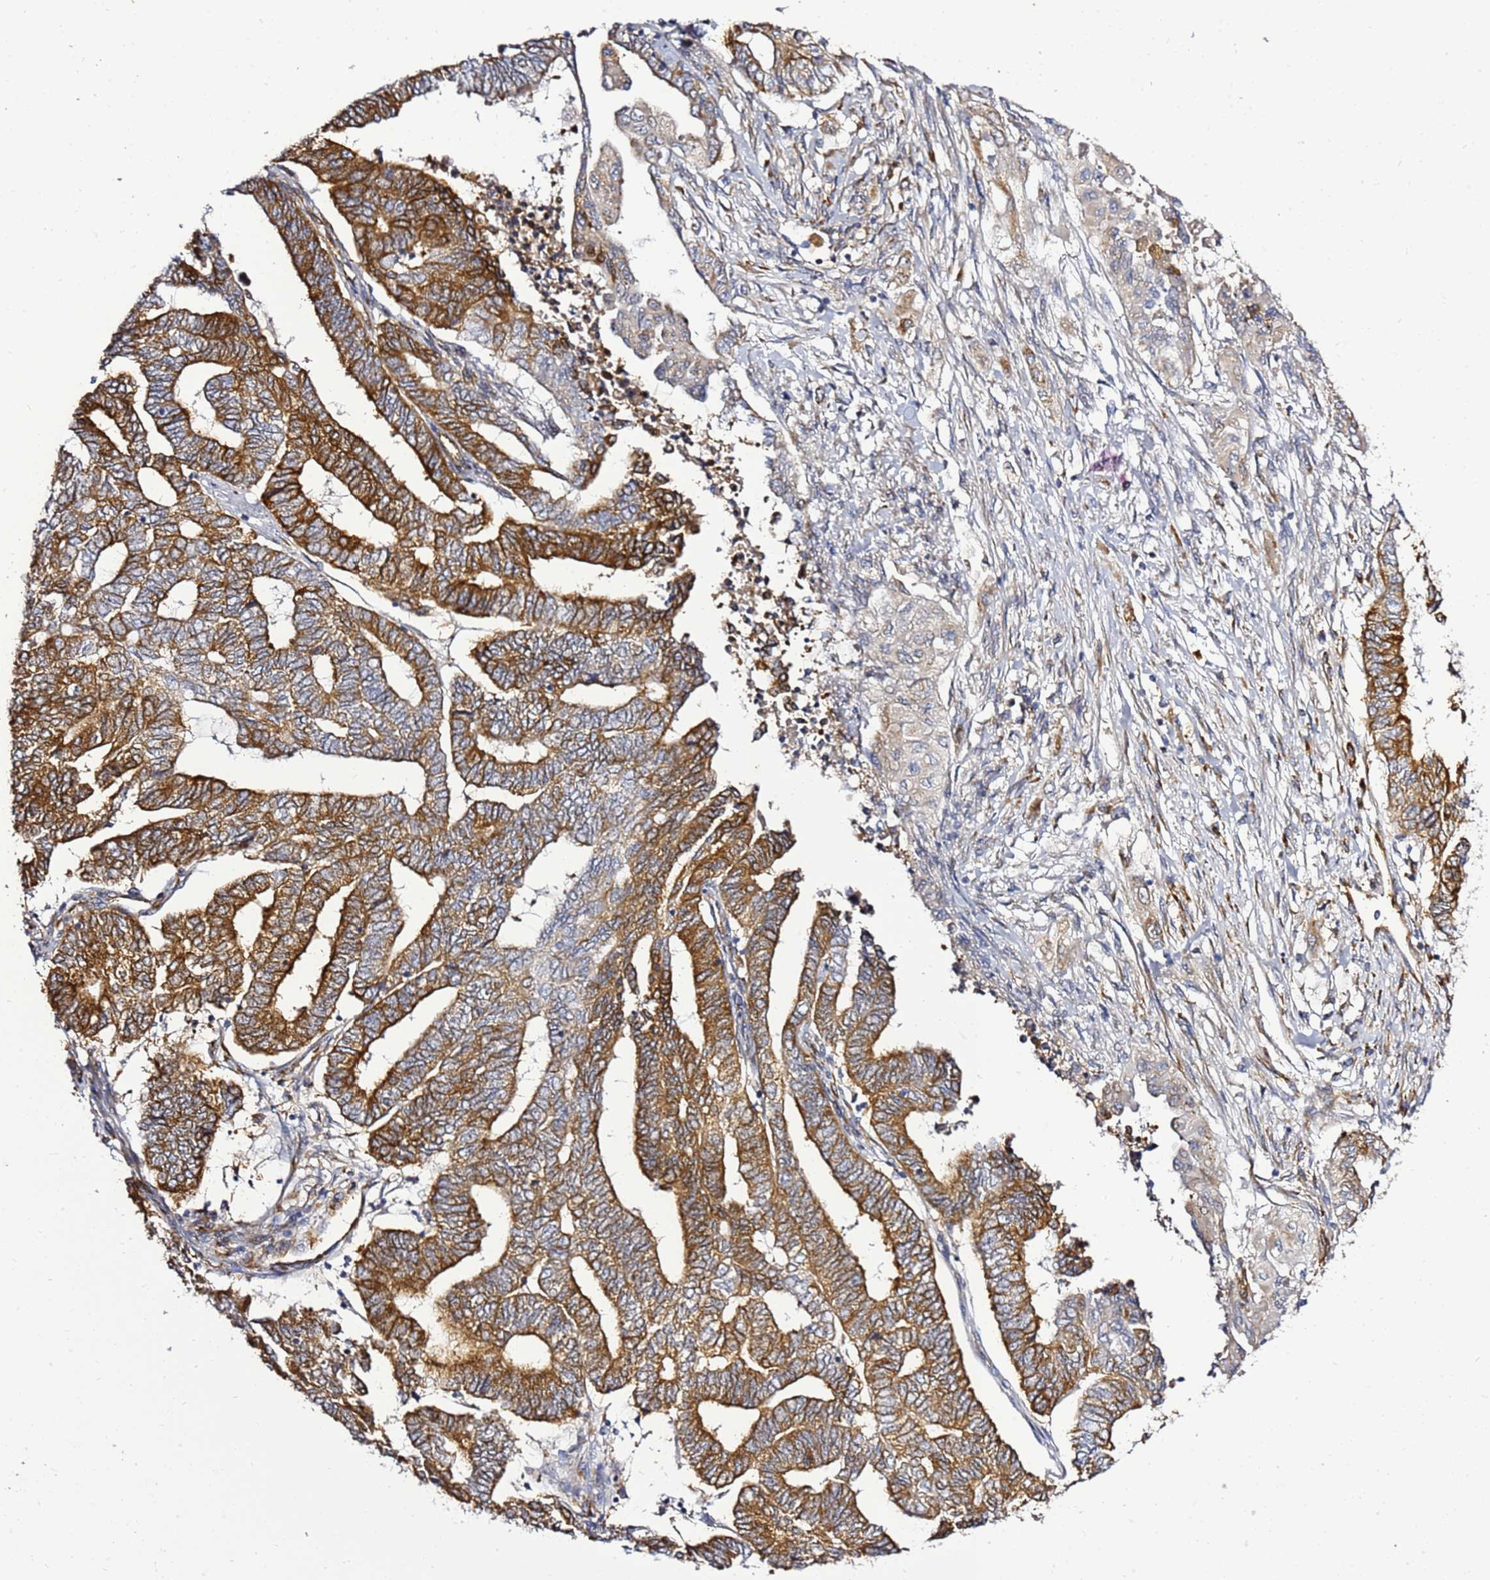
{"staining": {"intensity": "strong", "quantity": ">75%", "location": "cytoplasmic/membranous"}, "tissue": "endometrial cancer", "cell_type": "Tumor cells", "image_type": "cancer", "snomed": [{"axis": "morphology", "description": "Adenocarcinoma, NOS"}, {"axis": "topography", "description": "Uterus"}, {"axis": "topography", "description": "Endometrium"}], "caption": "A histopathology image of endometrial cancer (adenocarcinoma) stained for a protein shows strong cytoplasmic/membranous brown staining in tumor cells.", "gene": "NOL8", "patient": {"sex": "female", "age": 70}}